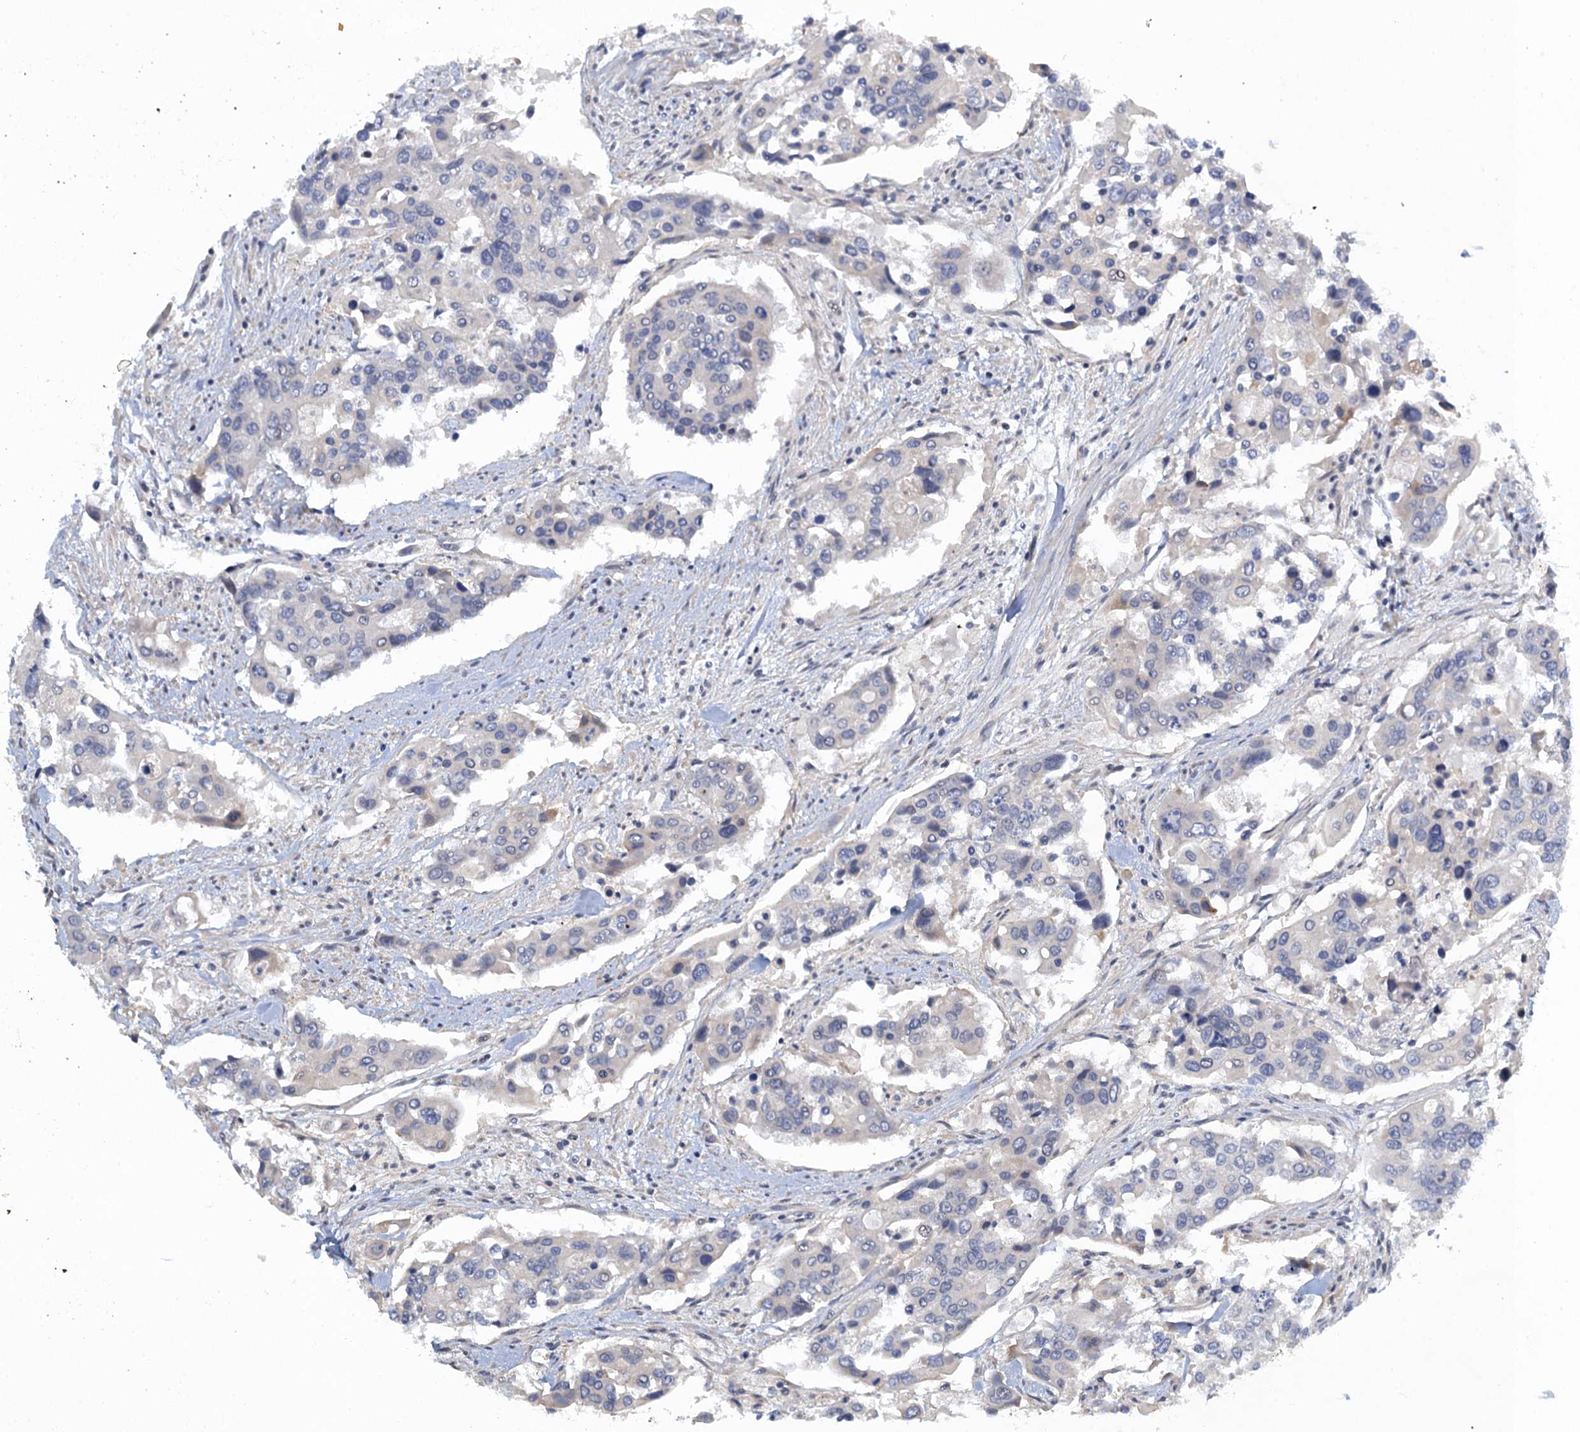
{"staining": {"intensity": "negative", "quantity": "none", "location": "none"}, "tissue": "colorectal cancer", "cell_type": "Tumor cells", "image_type": "cancer", "snomed": [{"axis": "morphology", "description": "Adenocarcinoma, NOS"}, {"axis": "topography", "description": "Colon"}], "caption": "Immunohistochemical staining of human colorectal cancer (adenocarcinoma) shows no significant positivity in tumor cells.", "gene": "MRFAP1", "patient": {"sex": "male", "age": 77}}